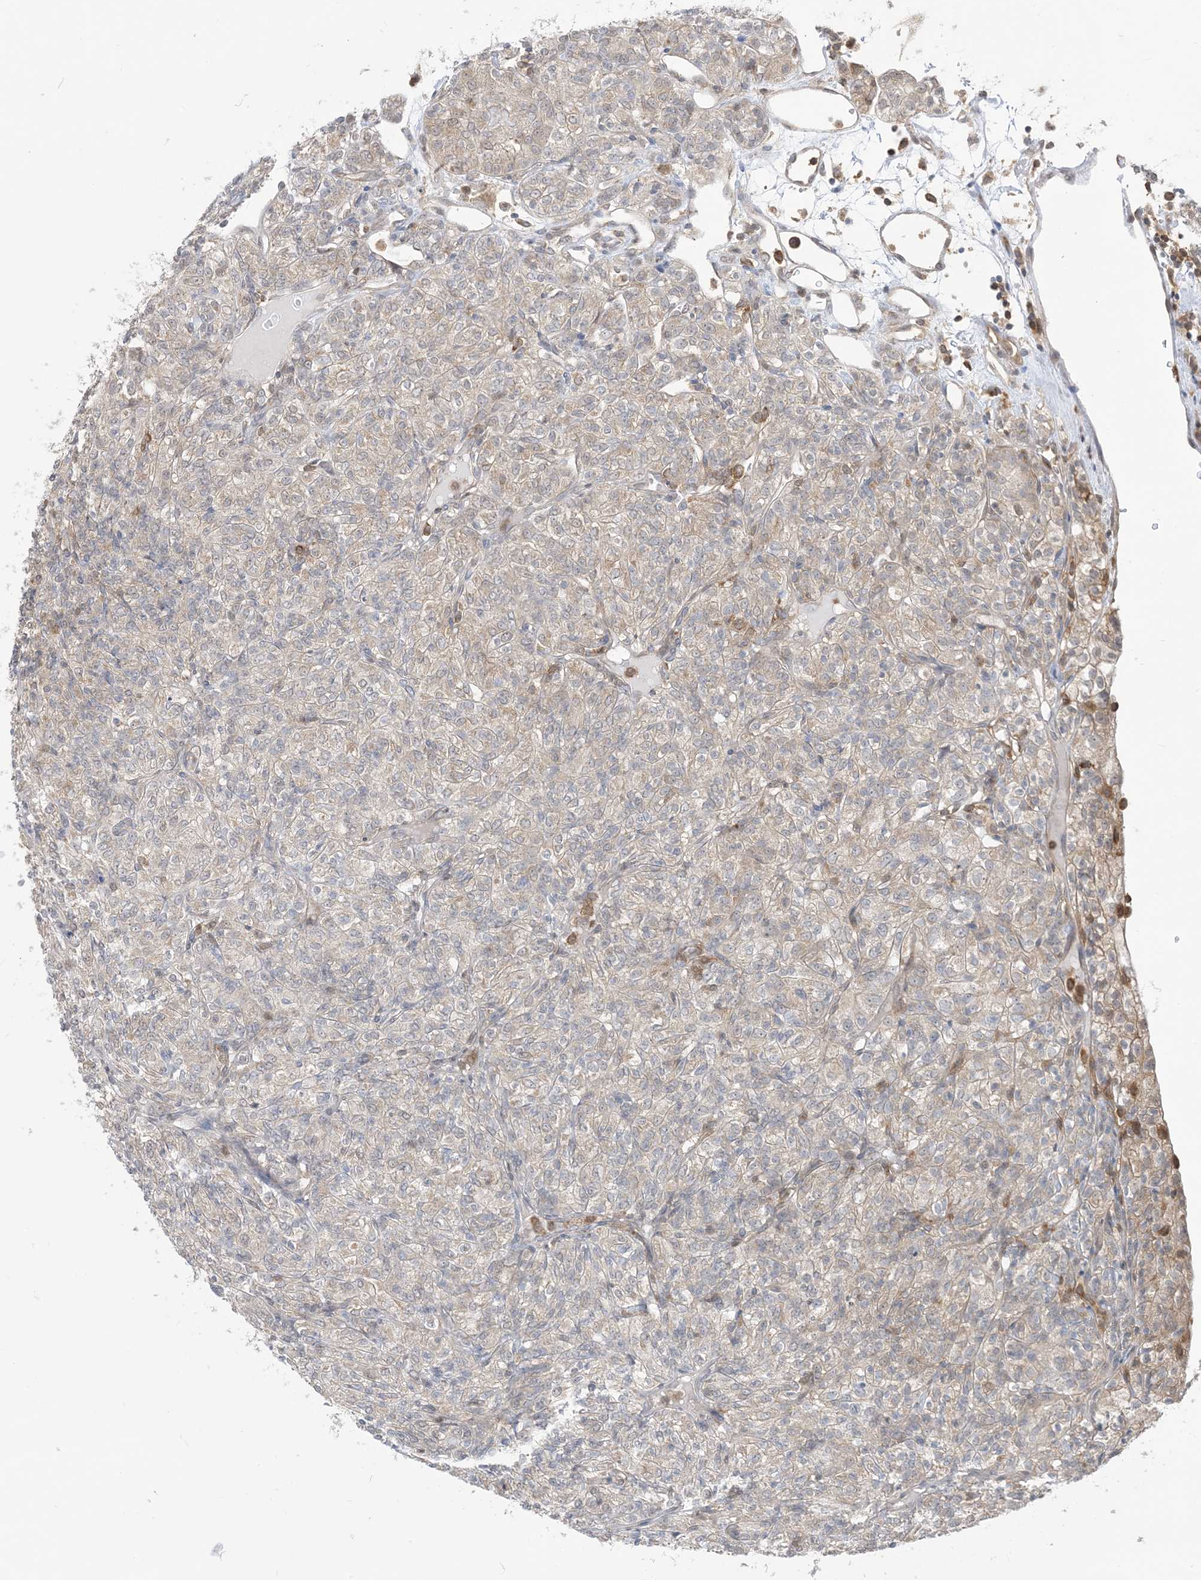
{"staining": {"intensity": "negative", "quantity": "none", "location": "none"}, "tissue": "renal cancer", "cell_type": "Tumor cells", "image_type": "cancer", "snomed": [{"axis": "morphology", "description": "Adenocarcinoma, NOS"}, {"axis": "topography", "description": "Kidney"}], "caption": "High magnification brightfield microscopy of renal adenocarcinoma stained with DAB (3,3'-diaminobenzidine) (brown) and counterstained with hematoxylin (blue): tumor cells show no significant staining. (Immunohistochemistry (ihc), brightfield microscopy, high magnification).", "gene": "CASP4", "patient": {"sex": "male", "age": 77}}